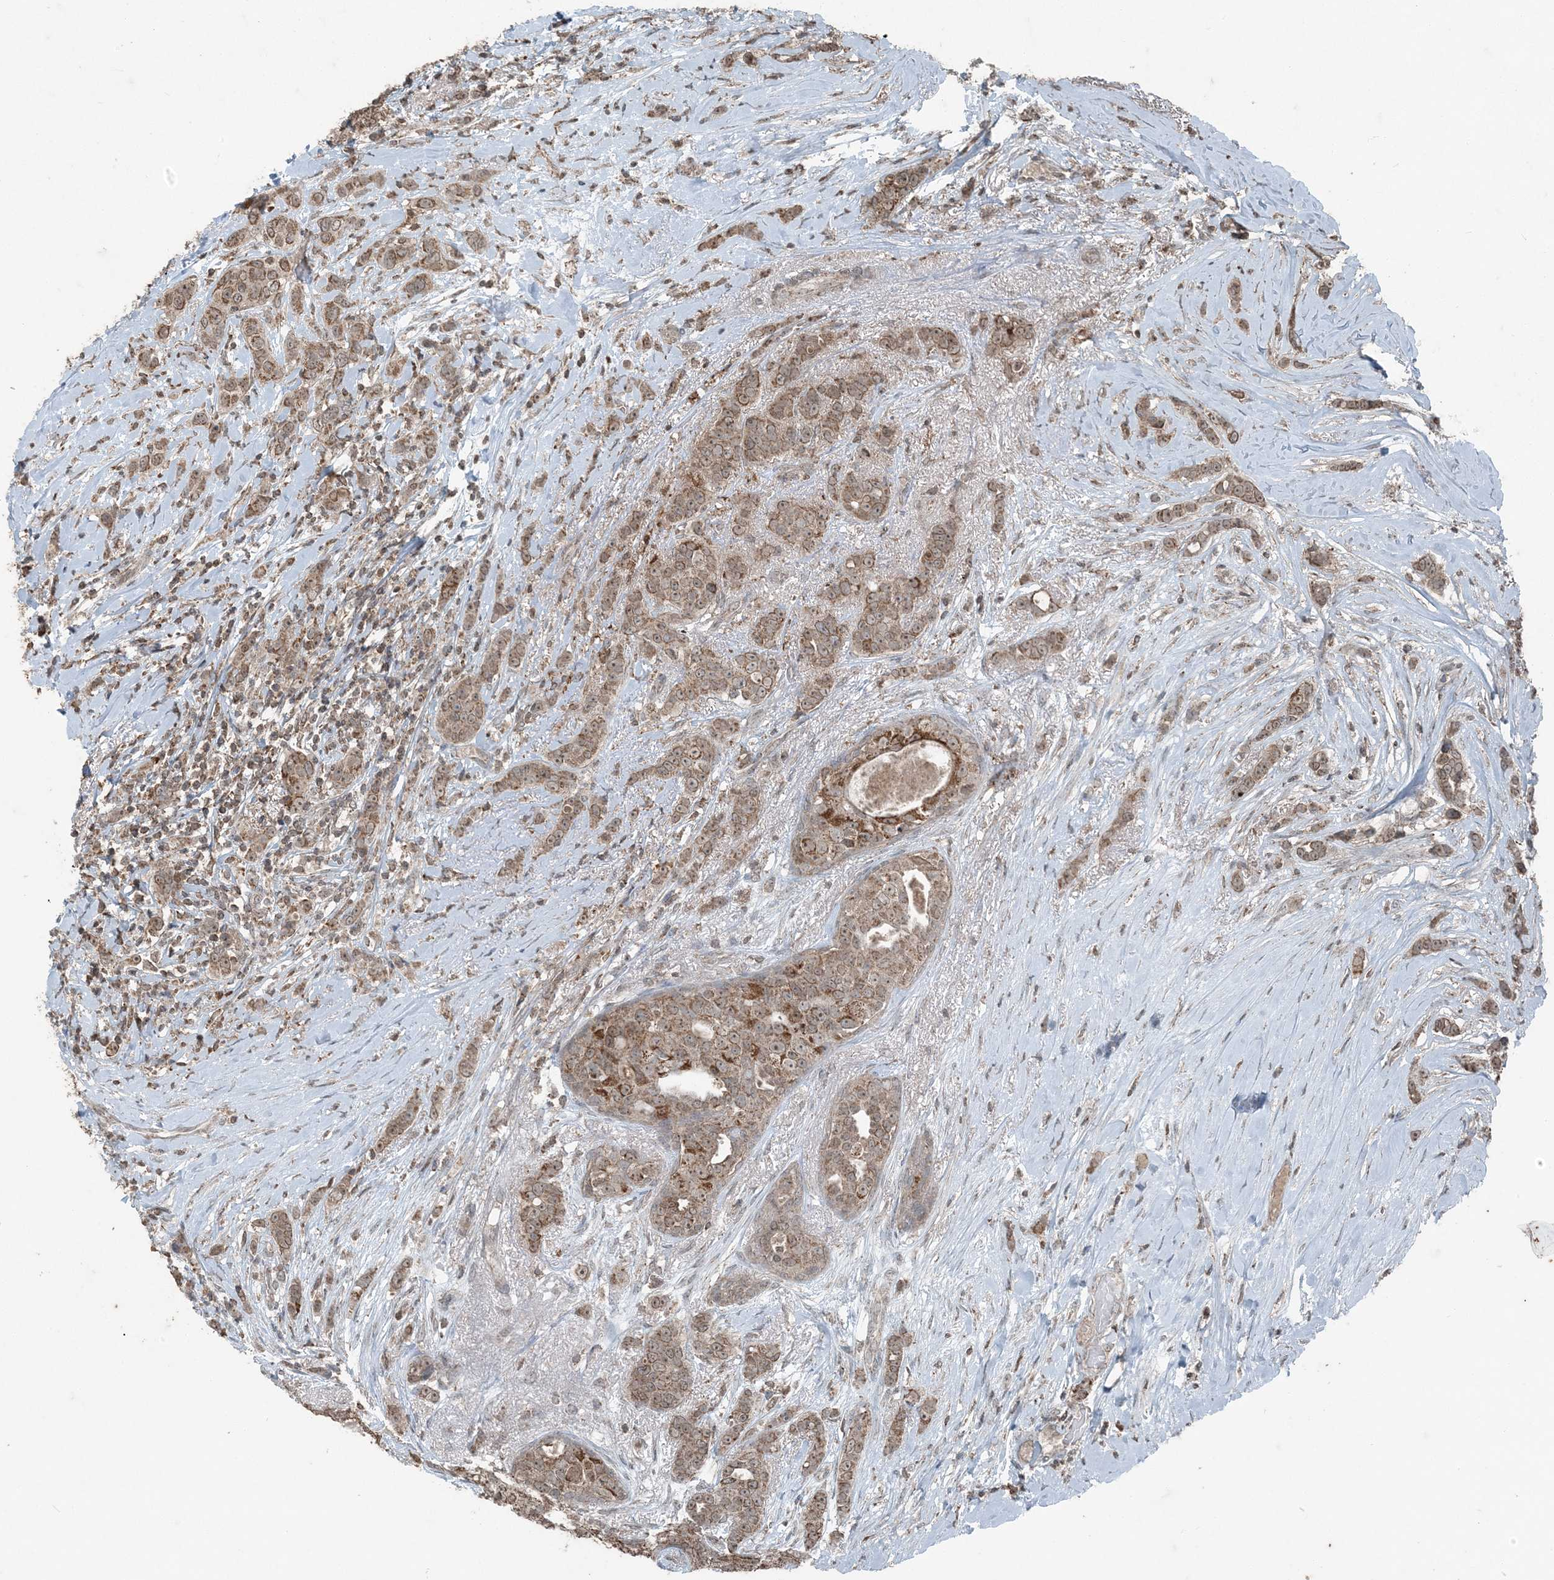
{"staining": {"intensity": "moderate", "quantity": ">75%", "location": "cytoplasmic/membranous"}, "tissue": "breast cancer", "cell_type": "Tumor cells", "image_type": "cancer", "snomed": [{"axis": "morphology", "description": "Lobular carcinoma"}, {"axis": "topography", "description": "Breast"}], "caption": "Immunohistochemical staining of breast cancer (lobular carcinoma) shows medium levels of moderate cytoplasmic/membranous staining in about >75% of tumor cells. (IHC, brightfield microscopy, high magnification).", "gene": "GNL1", "patient": {"sex": "female", "age": 51}}